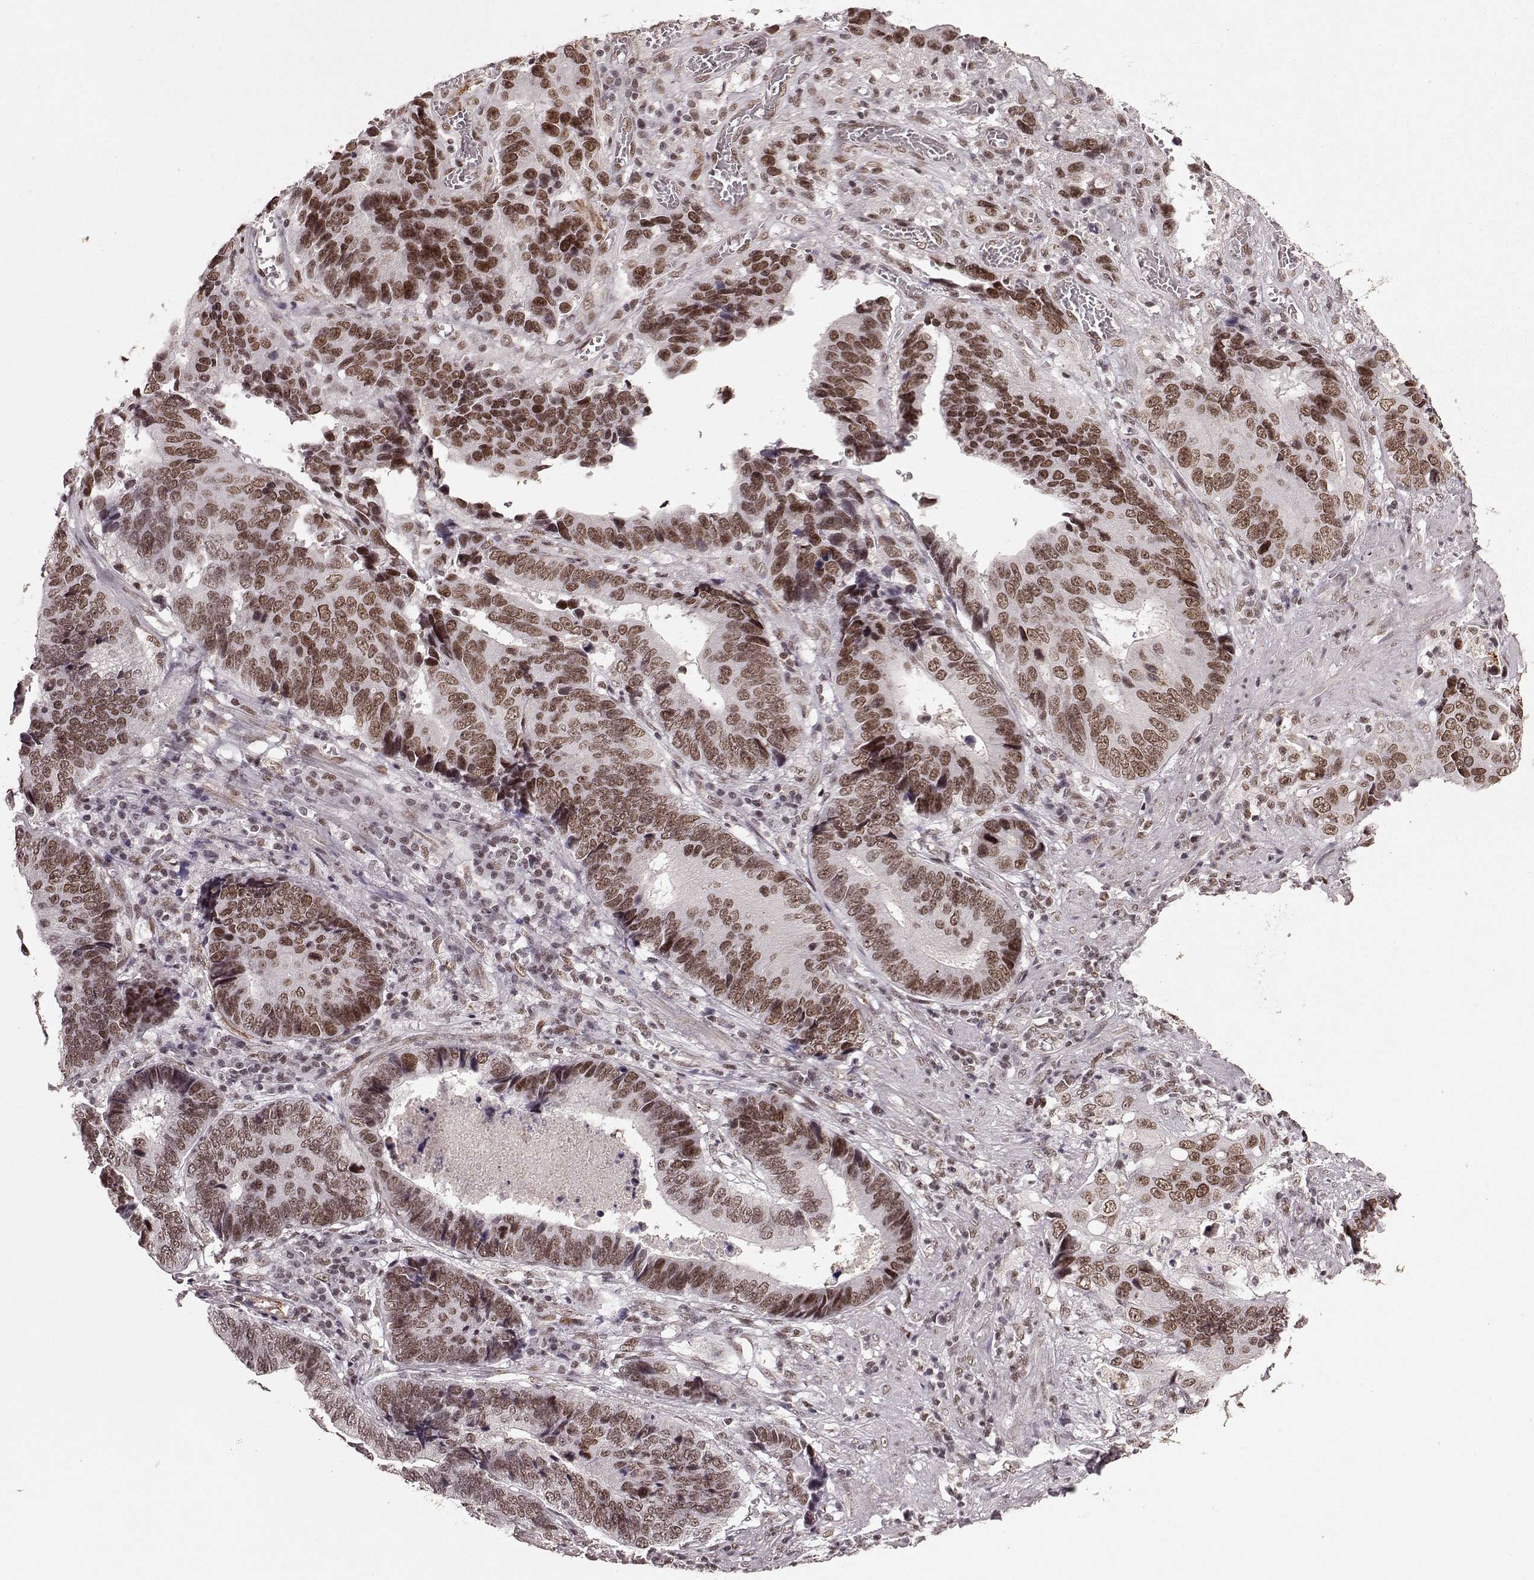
{"staining": {"intensity": "moderate", "quantity": ">75%", "location": "nuclear"}, "tissue": "stomach cancer", "cell_type": "Tumor cells", "image_type": "cancer", "snomed": [{"axis": "morphology", "description": "Adenocarcinoma, NOS"}, {"axis": "topography", "description": "Stomach"}], "caption": "Approximately >75% of tumor cells in adenocarcinoma (stomach) show moderate nuclear protein staining as visualized by brown immunohistochemical staining.", "gene": "RRAGD", "patient": {"sex": "male", "age": 84}}